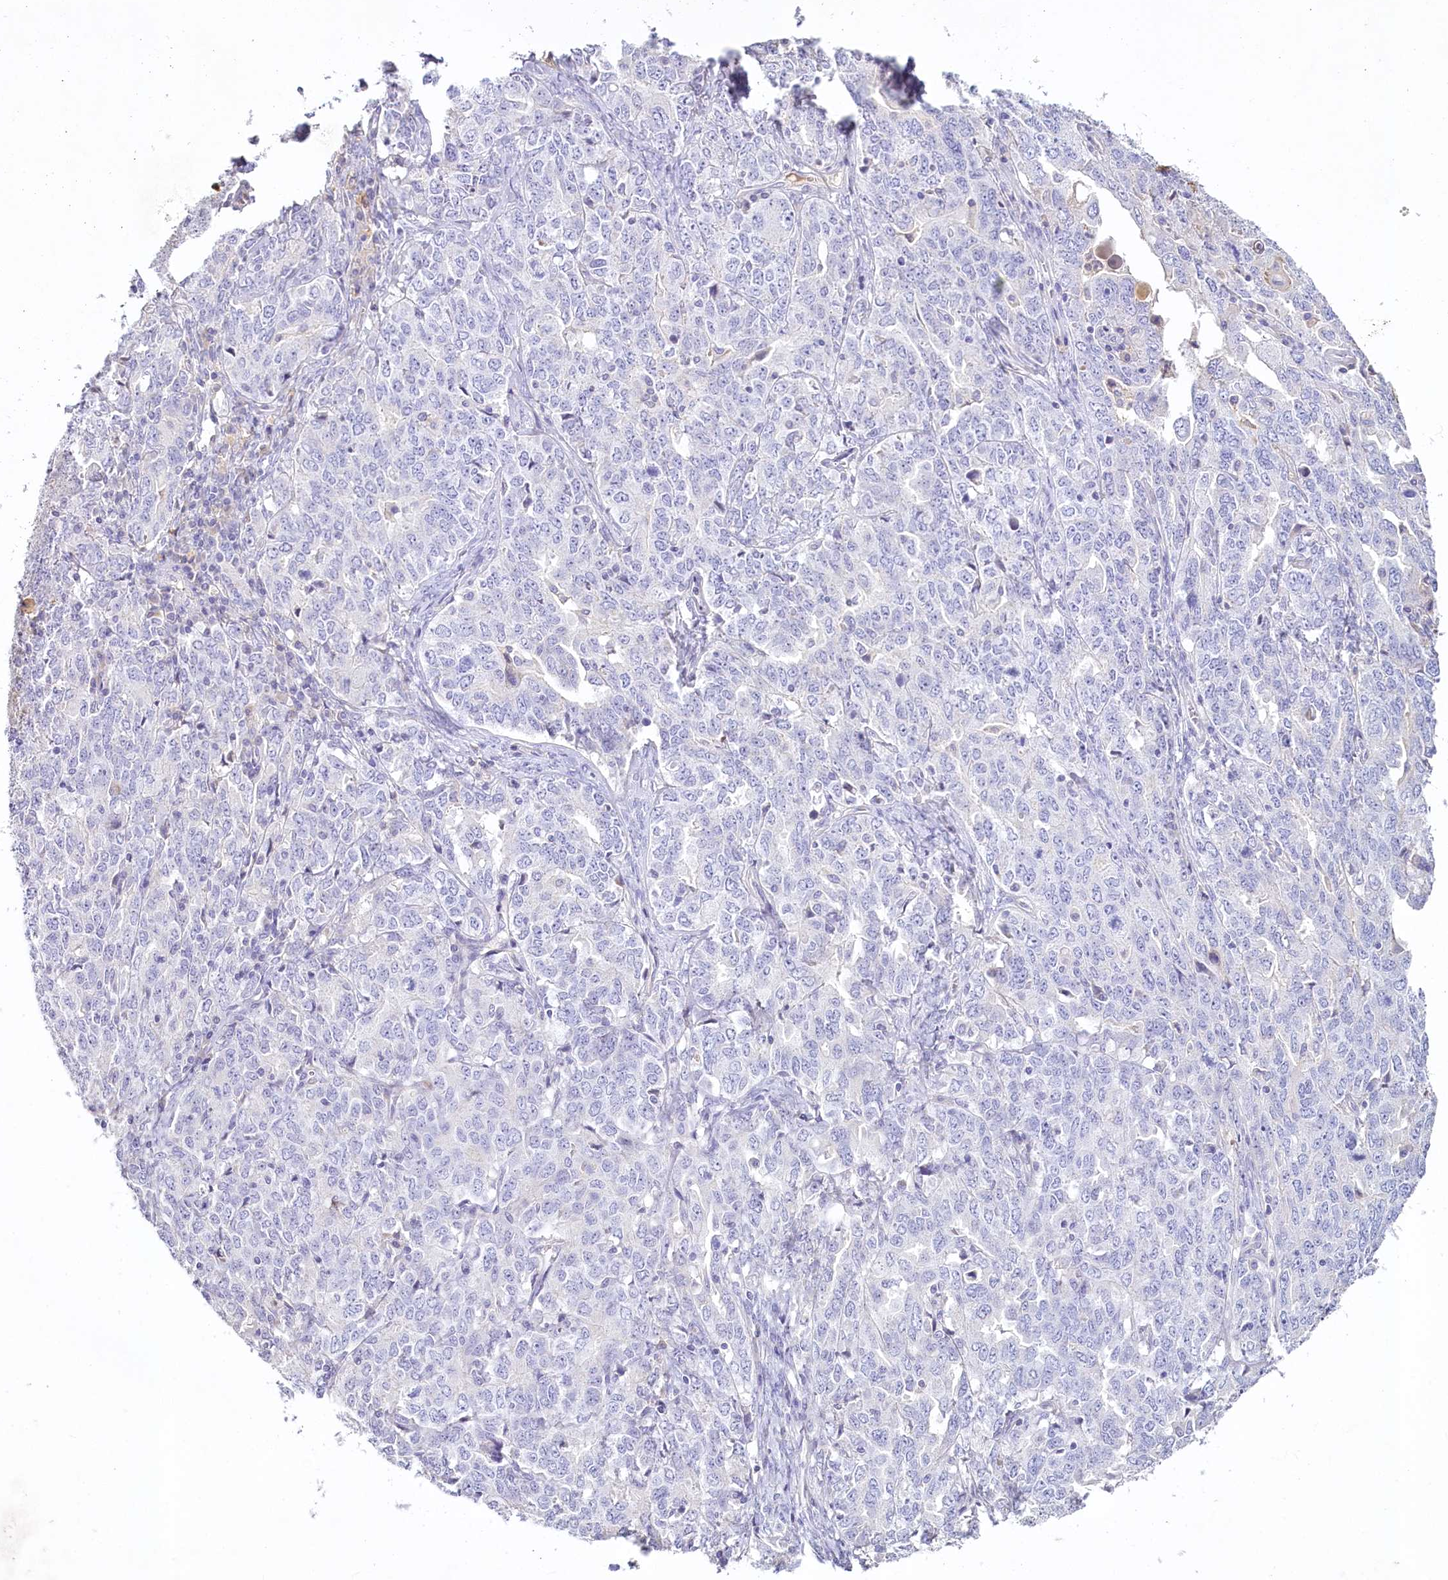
{"staining": {"intensity": "negative", "quantity": "none", "location": "none"}, "tissue": "ovarian cancer", "cell_type": "Tumor cells", "image_type": "cancer", "snomed": [{"axis": "morphology", "description": "Carcinoma, endometroid"}, {"axis": "topography", "description": "Ovary"}], "caption": "Protein analysis of endometroid carcinoma (ovarian) shows no significant positivity in tumor cells.", "gene": "HPD", "patient": {"sex": "female", "age": 62}}